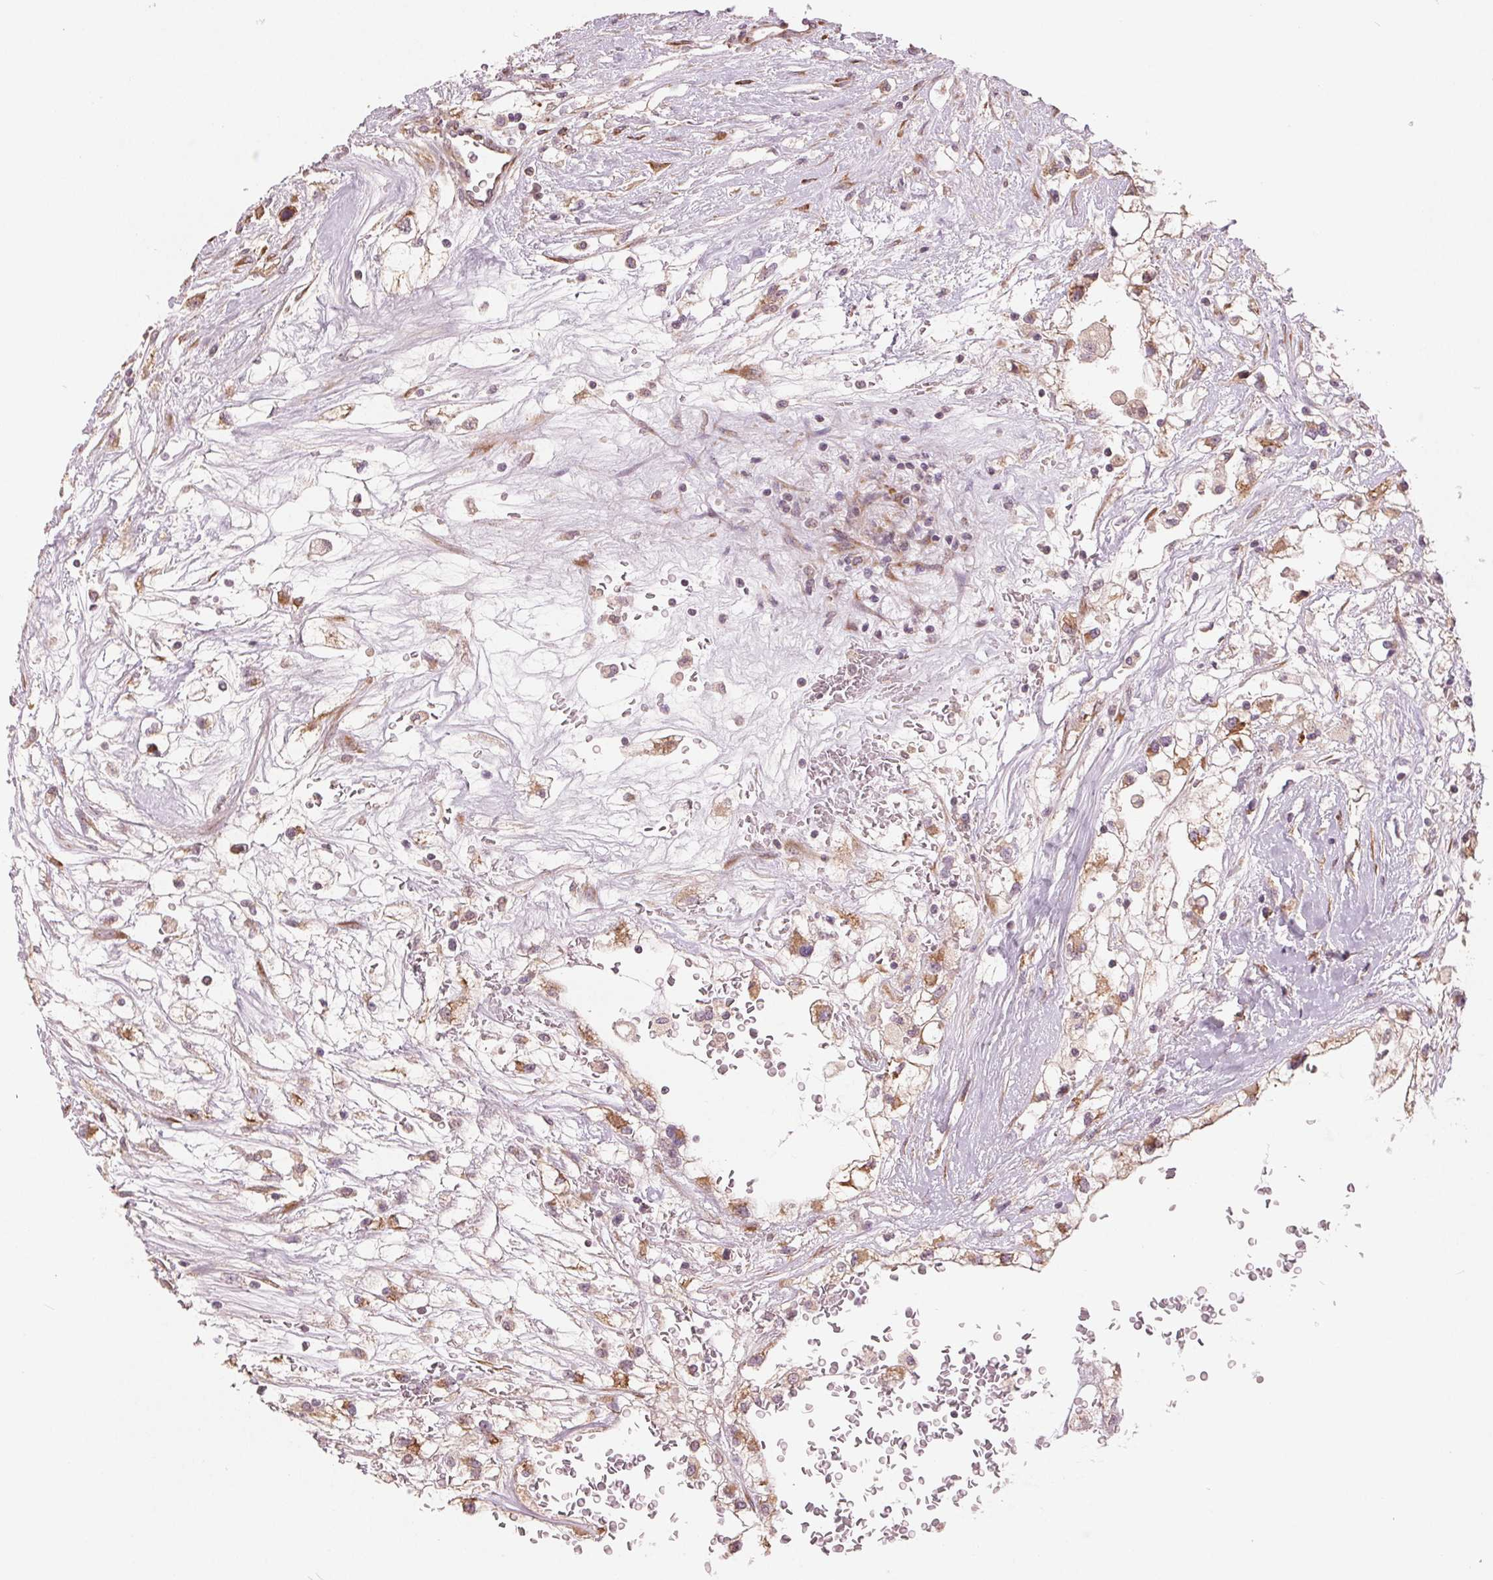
{"staining": {"intensity": "weak", "quantity": ">75%", "location": "cytoplasmic/membranous"}, "tissue": "renal cancer", "cell_type": "Tumor cells", "image_type": "cancer", "snomed": [{"axis": "morphology", "description": "Adenocarcinoma, NOS"}, {"axis": "topography", "description": "Kidney"}], "caption": "There is low levels of weak cytoplasmic/membranous expression in tumor cells of renal cancer, as demonstrated by immunohistochemical staining (brown color).", "gene": "SLC20A1", "patient": {"sex": "male", "age": 59}}